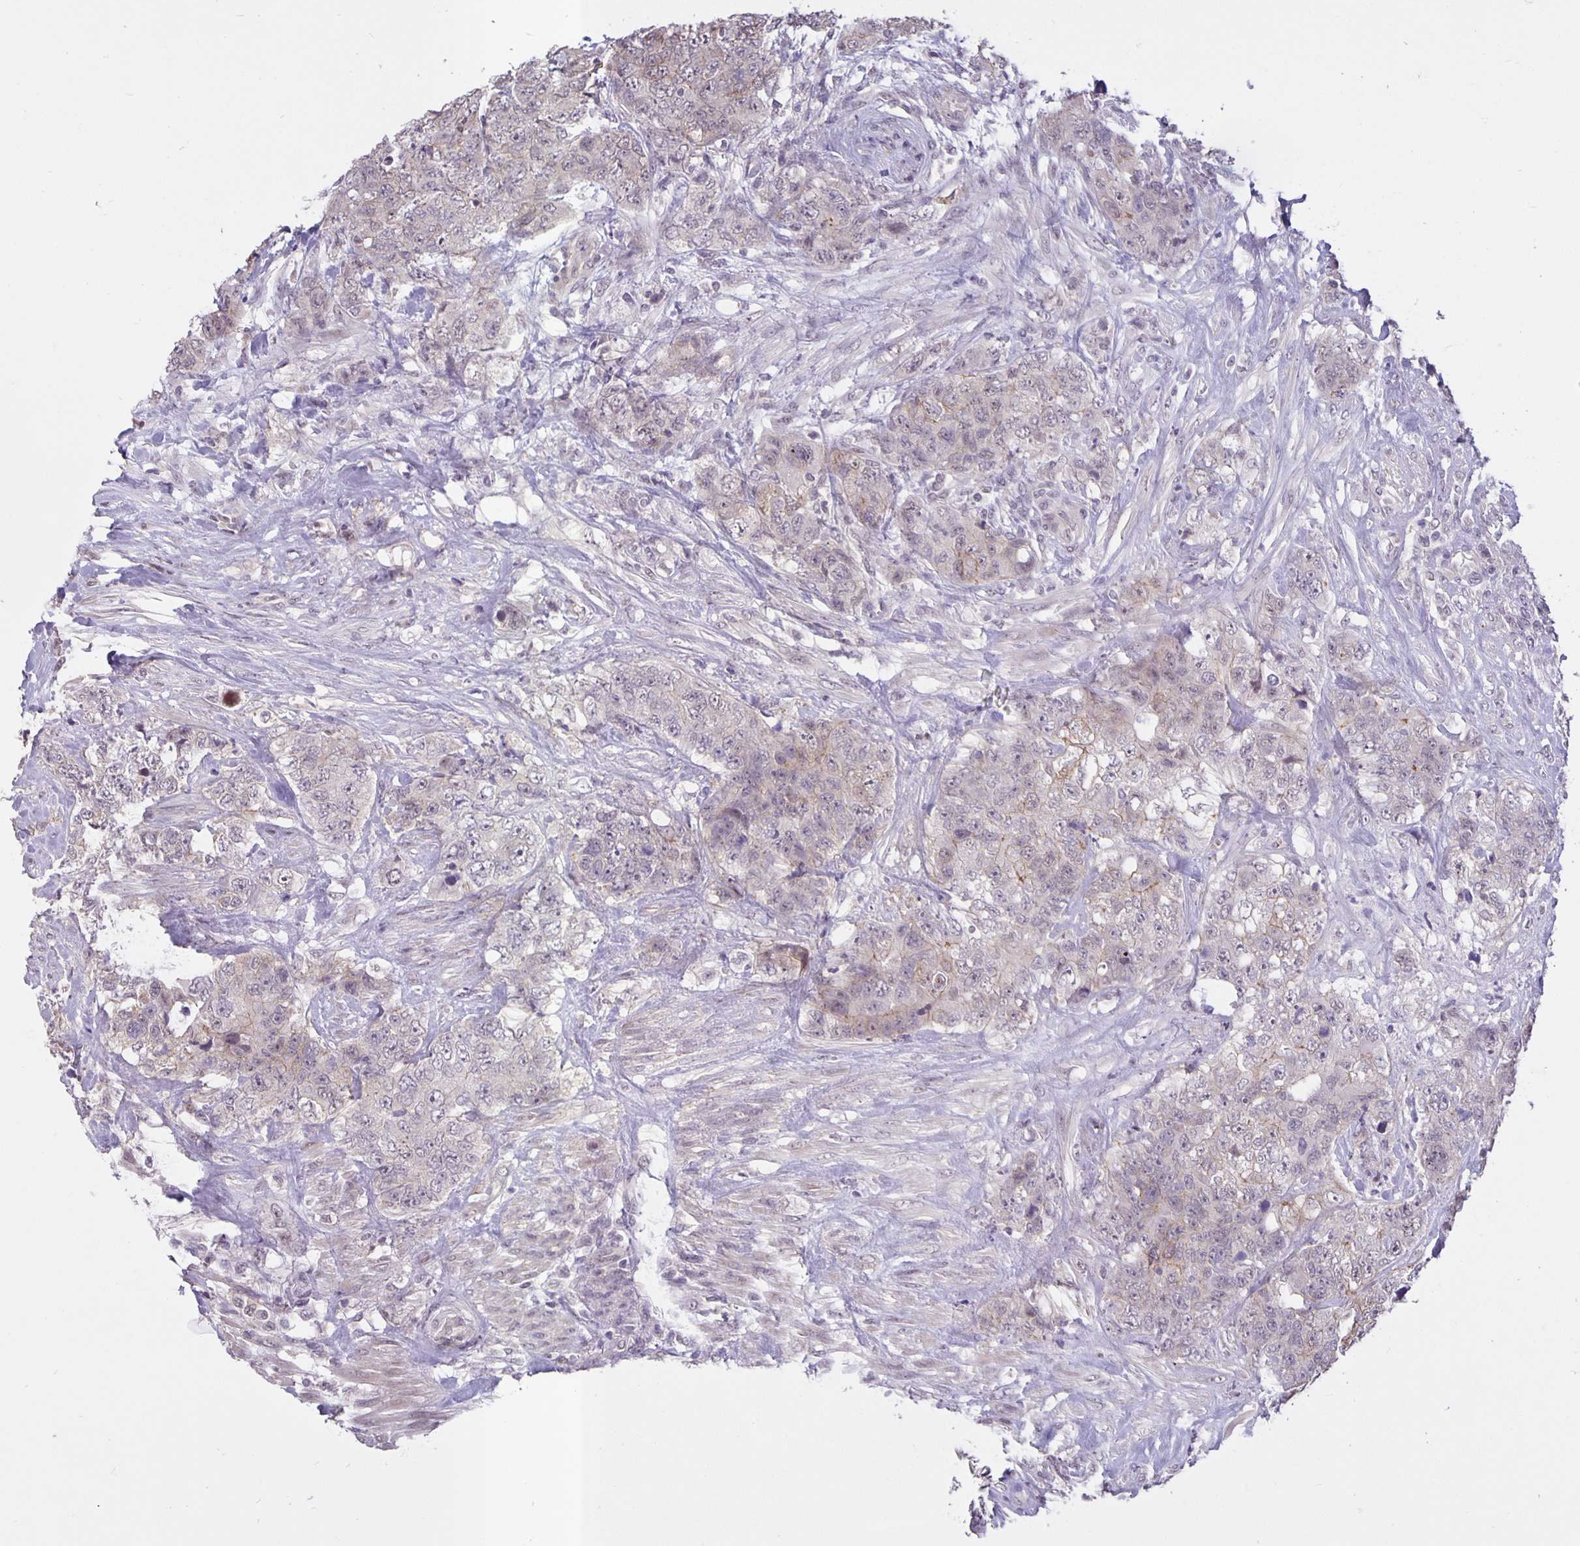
{"staining": {"intensity": "weak", "quantity": "<25%", "location": "cytoplasmic/membranous"}, "tissue": "urothelial cancer", "cell_type": "Tumor cells", "image_type": "cancer", "snomed": [{"axis": "morphology", "description": "Urothelial carcinoma, High grade"}, {"axis": "topography", "description": "Urinary bladder"}], "caption": "This image is of urothelial carcinoma (high-grade) stained with immunohistochemistry to label a protein in brown with the nuclei are counter-stained blue. There is no expression in tumor cells.", "gene": "ARVCF", "patient": {"sex": "female", "age": 78}}